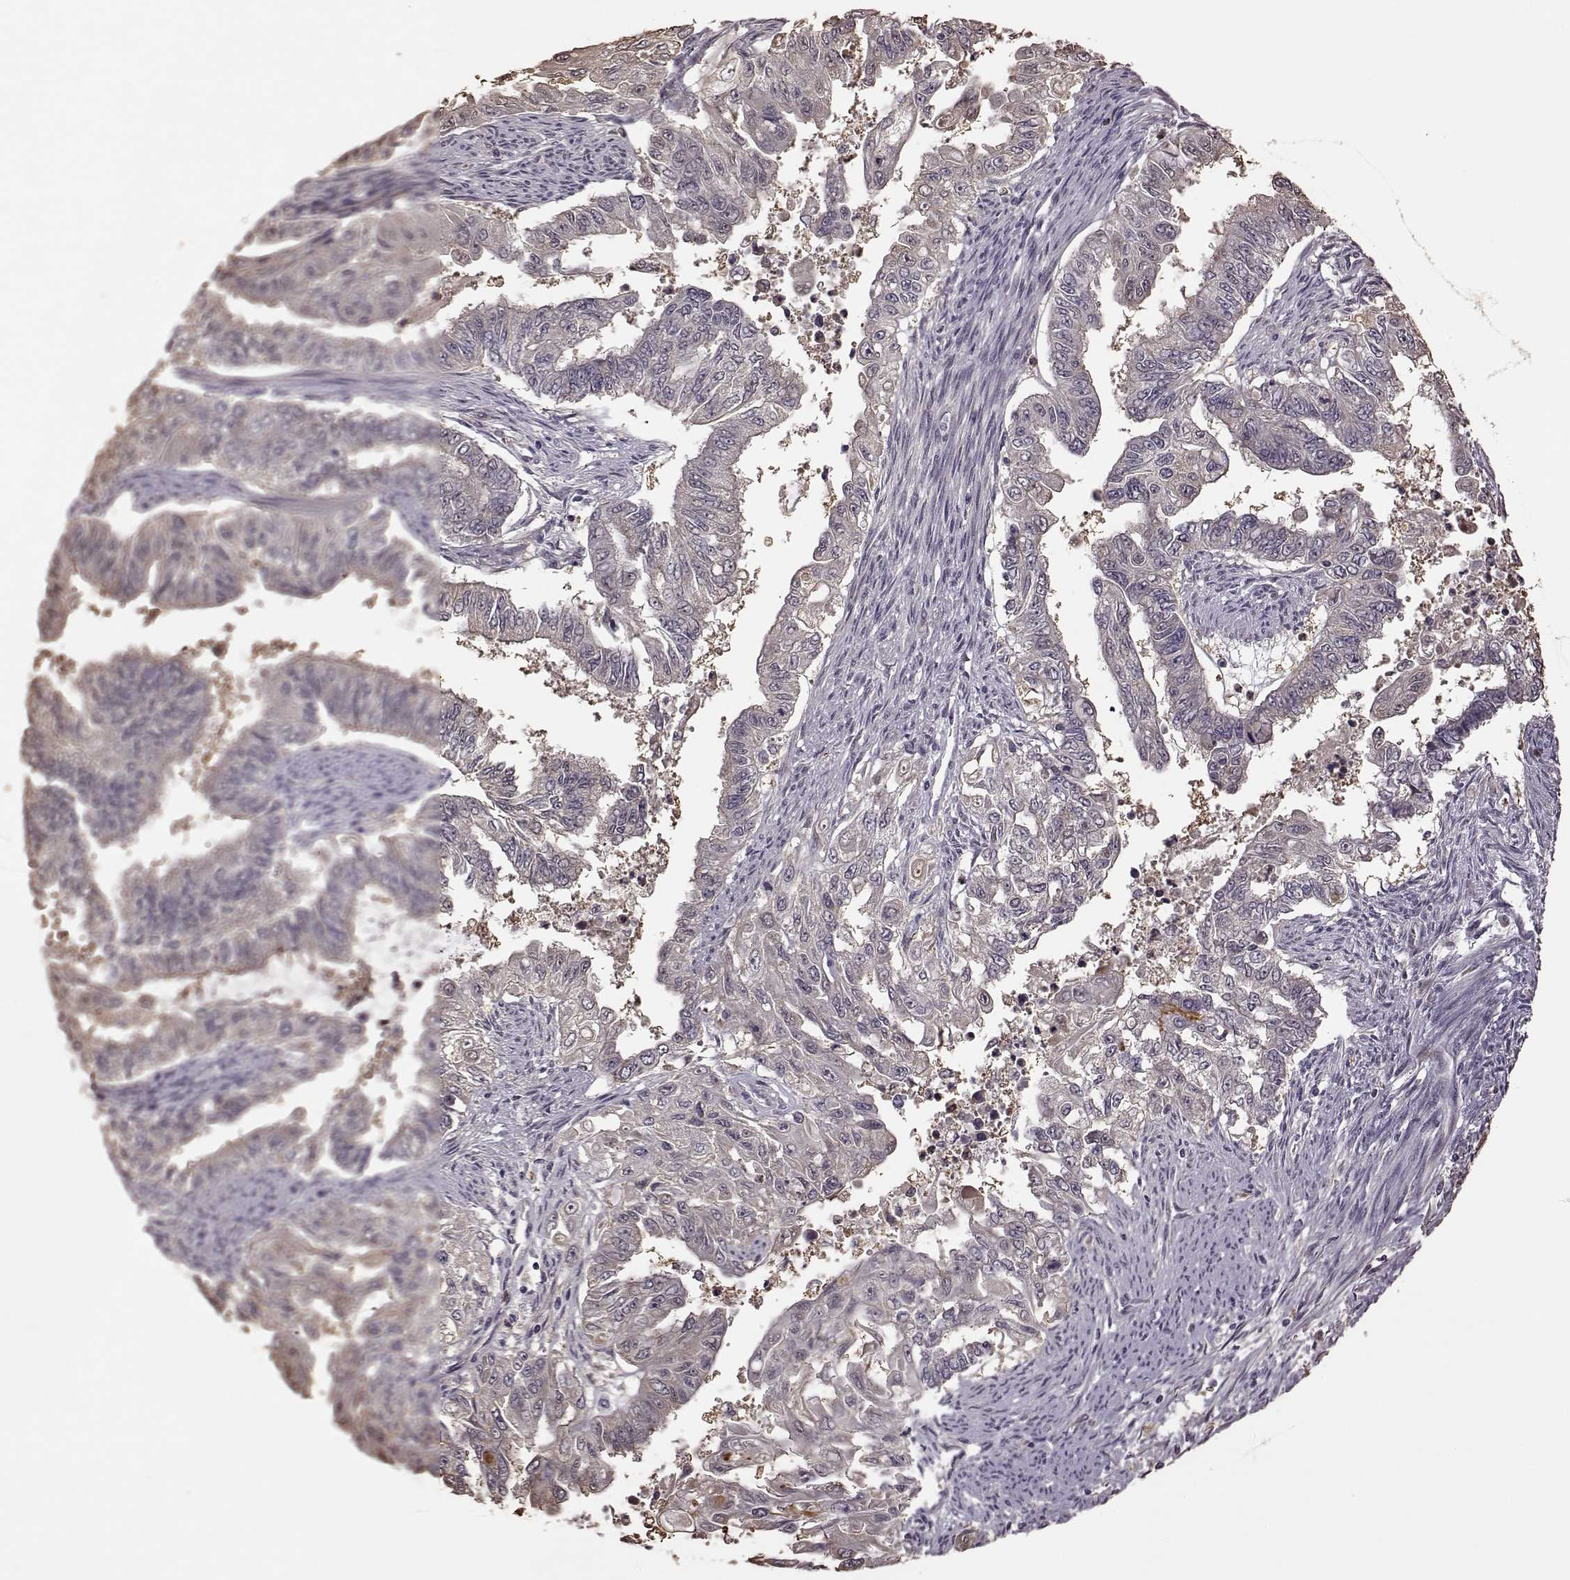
{"staining": {"intensity": "negative", "quantity": "none", "location": "none"}, "tissue": "endometrial cancer", "cell_type": "Tumor cells", "image_type": "cancer", "snomed": [{"axis": "morphology", "description": "Adenocarcinoma, NOS"}, {"axis": "topography", "description": "Uterus"}], "caption": "An IHC micrograph of endometrial cancer is shown. There is no staining in tumor cells of endometrial cancer.", "gene": "CRB1", "patient": {"sex": "female", "age": 59}}